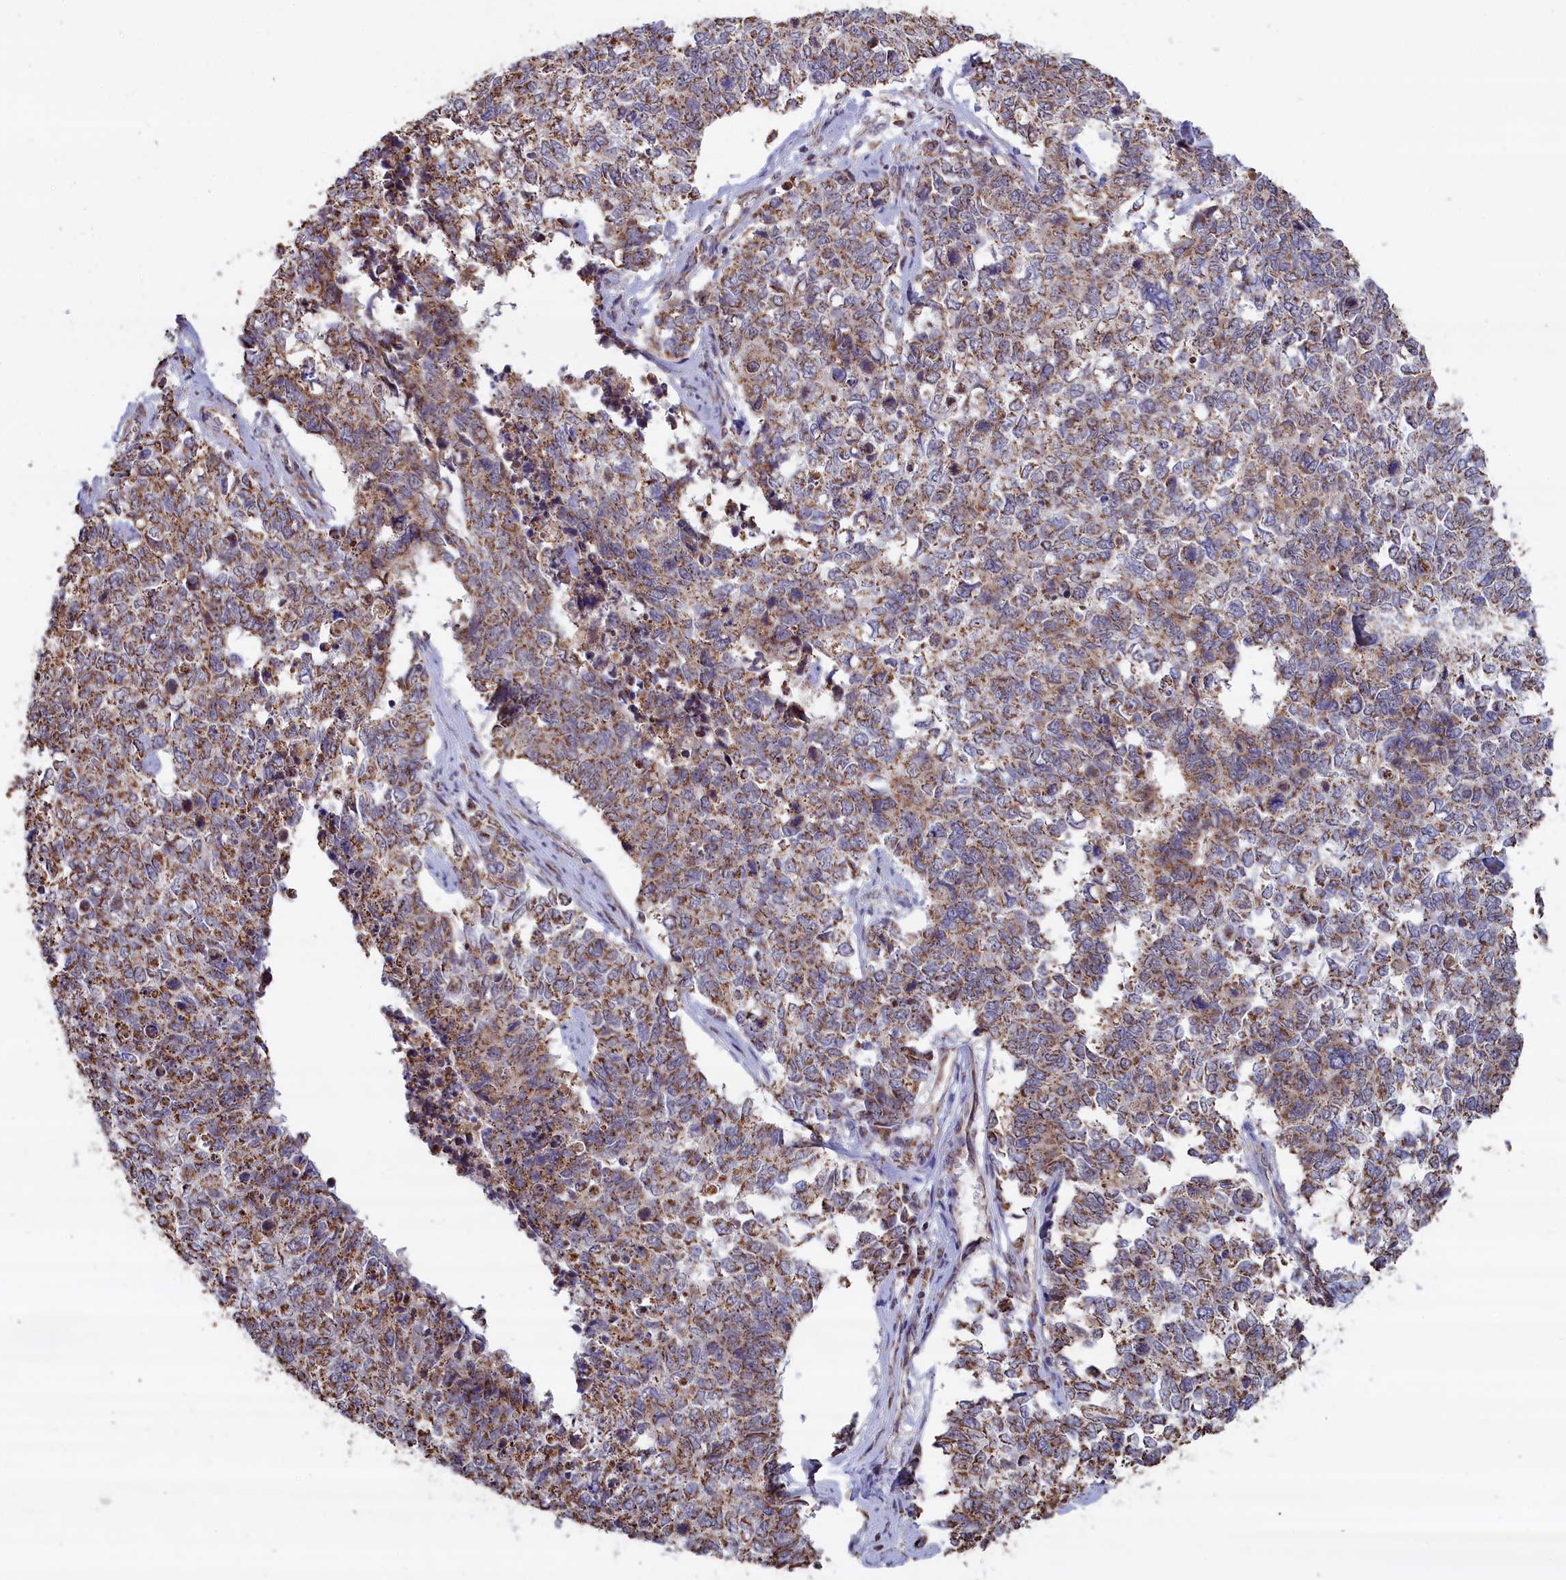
{"staining": {"intensity": "moderate", "quantity": ">75%", "location": "cytoplasmic/membranous"}, "tissue": "cervical cancer", "cell_type": "Tumor cells", "image_type": "cancer", "snomed": [{"axis": "morphology", "description": "Squamous cell carcinoma, NOS"}, {"axis": "topography", "description": "Cervix"}], "caption": "The histopathology image demonstrates immunohistochemical staining of cervical cancer. There is moderate cytoplasmic/membranous positivity is present in about >75% of tumor cells.", "gene": "ZNF816", "patient": {"sex": "female", "age": 63}}